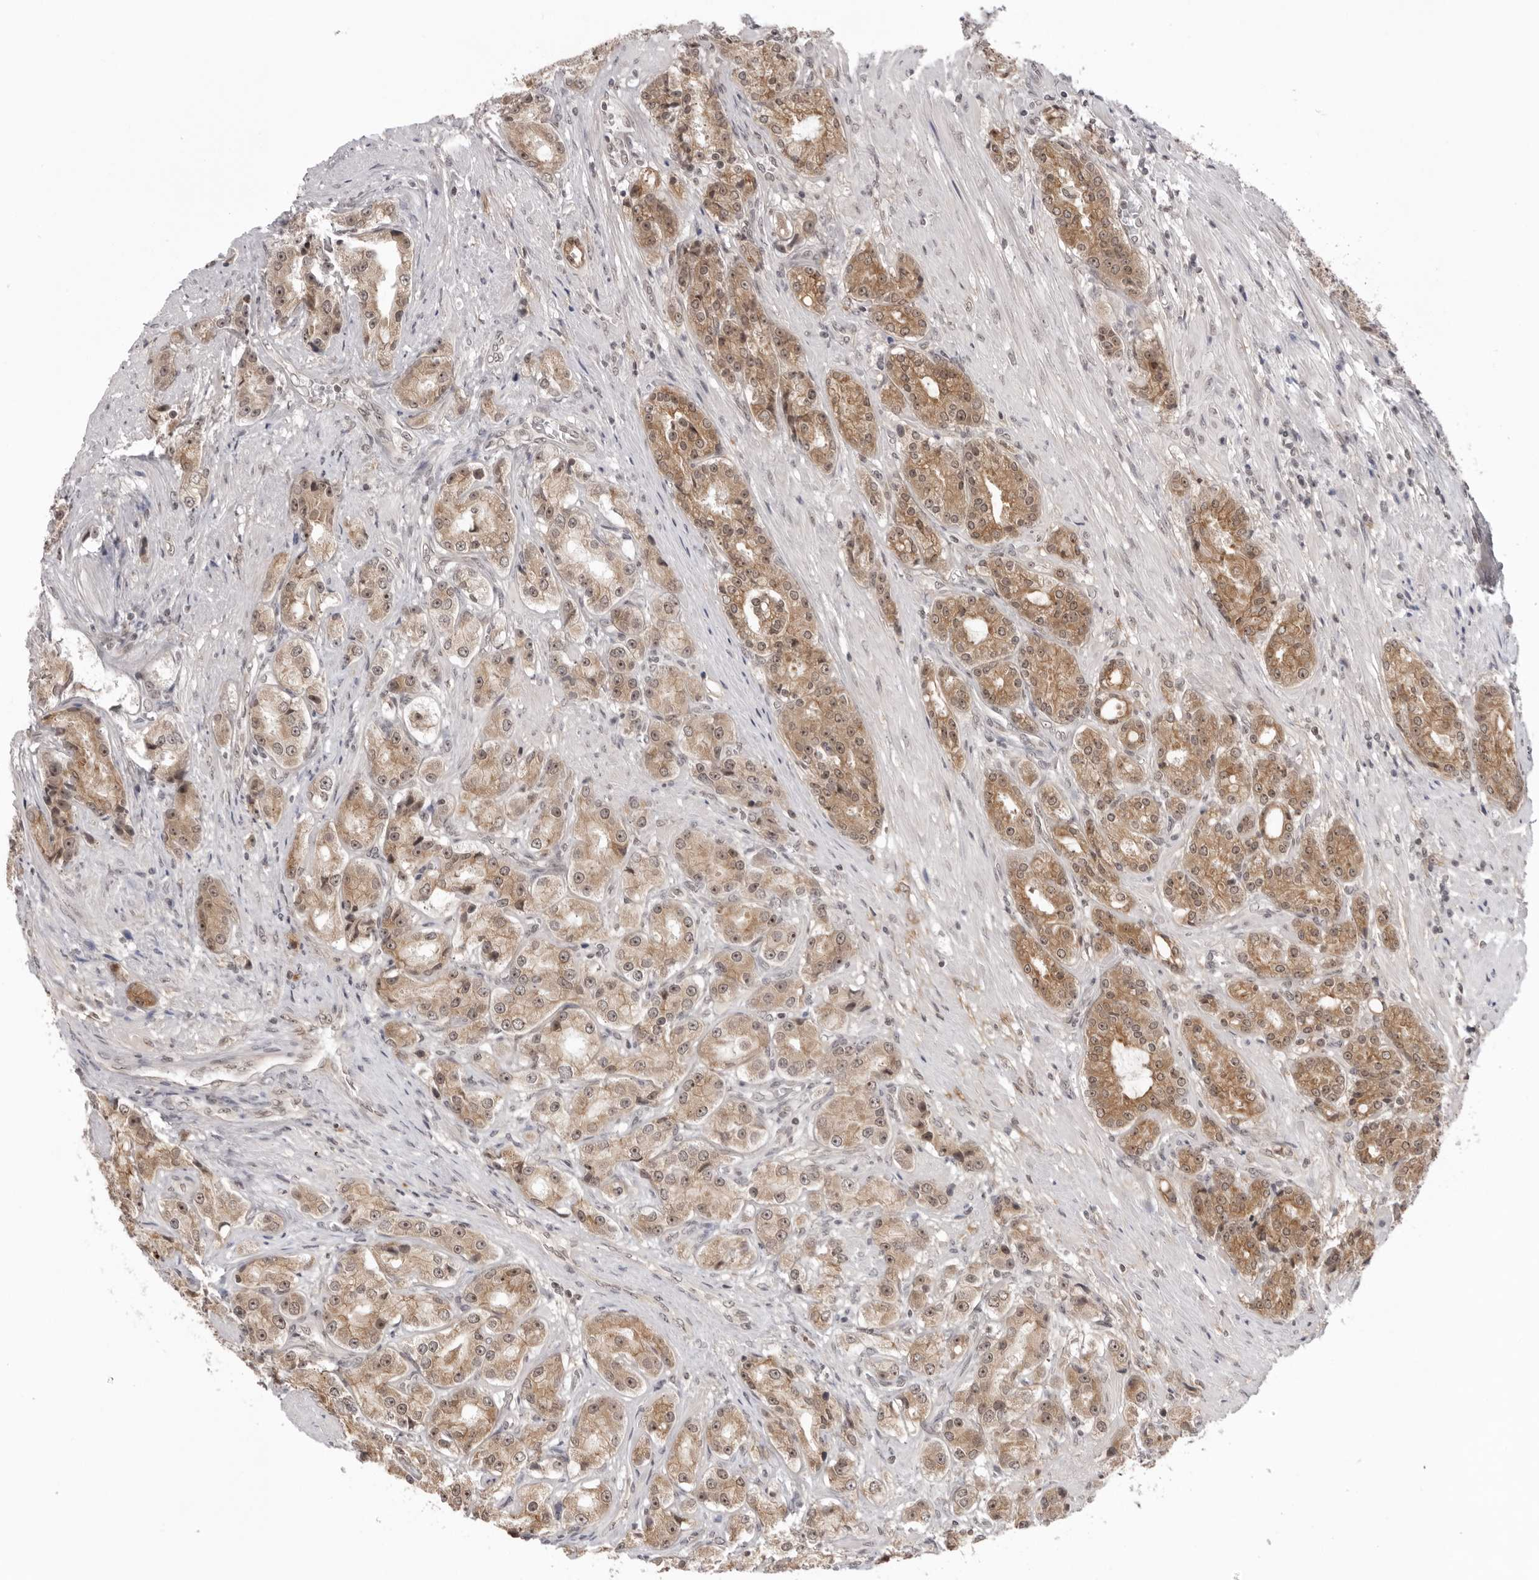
{"staining": {"intensity": "moderate", "quantity": ">75%", "location": "cytoplasmic/membranous,nuclear"}, "tissue": "prostate cancer", "cell_type": "Tumor cells", "image_type": "cancer", "snomed": [{"axis": "morphology", "description": "Adenocarcinoma, High grade"}, {"axis": "topography", "description": "Prostate"}], "caption": "About >75% of tumor cells in prostate adenocarcinoma (high-grade) exhibit moderate cytoplasmic/membranous and nuclear protein staining as visualized by brown immunohistochemical staining.", "gene": "EXOSC10", "patient": {"sex": "male", "age": 60}}